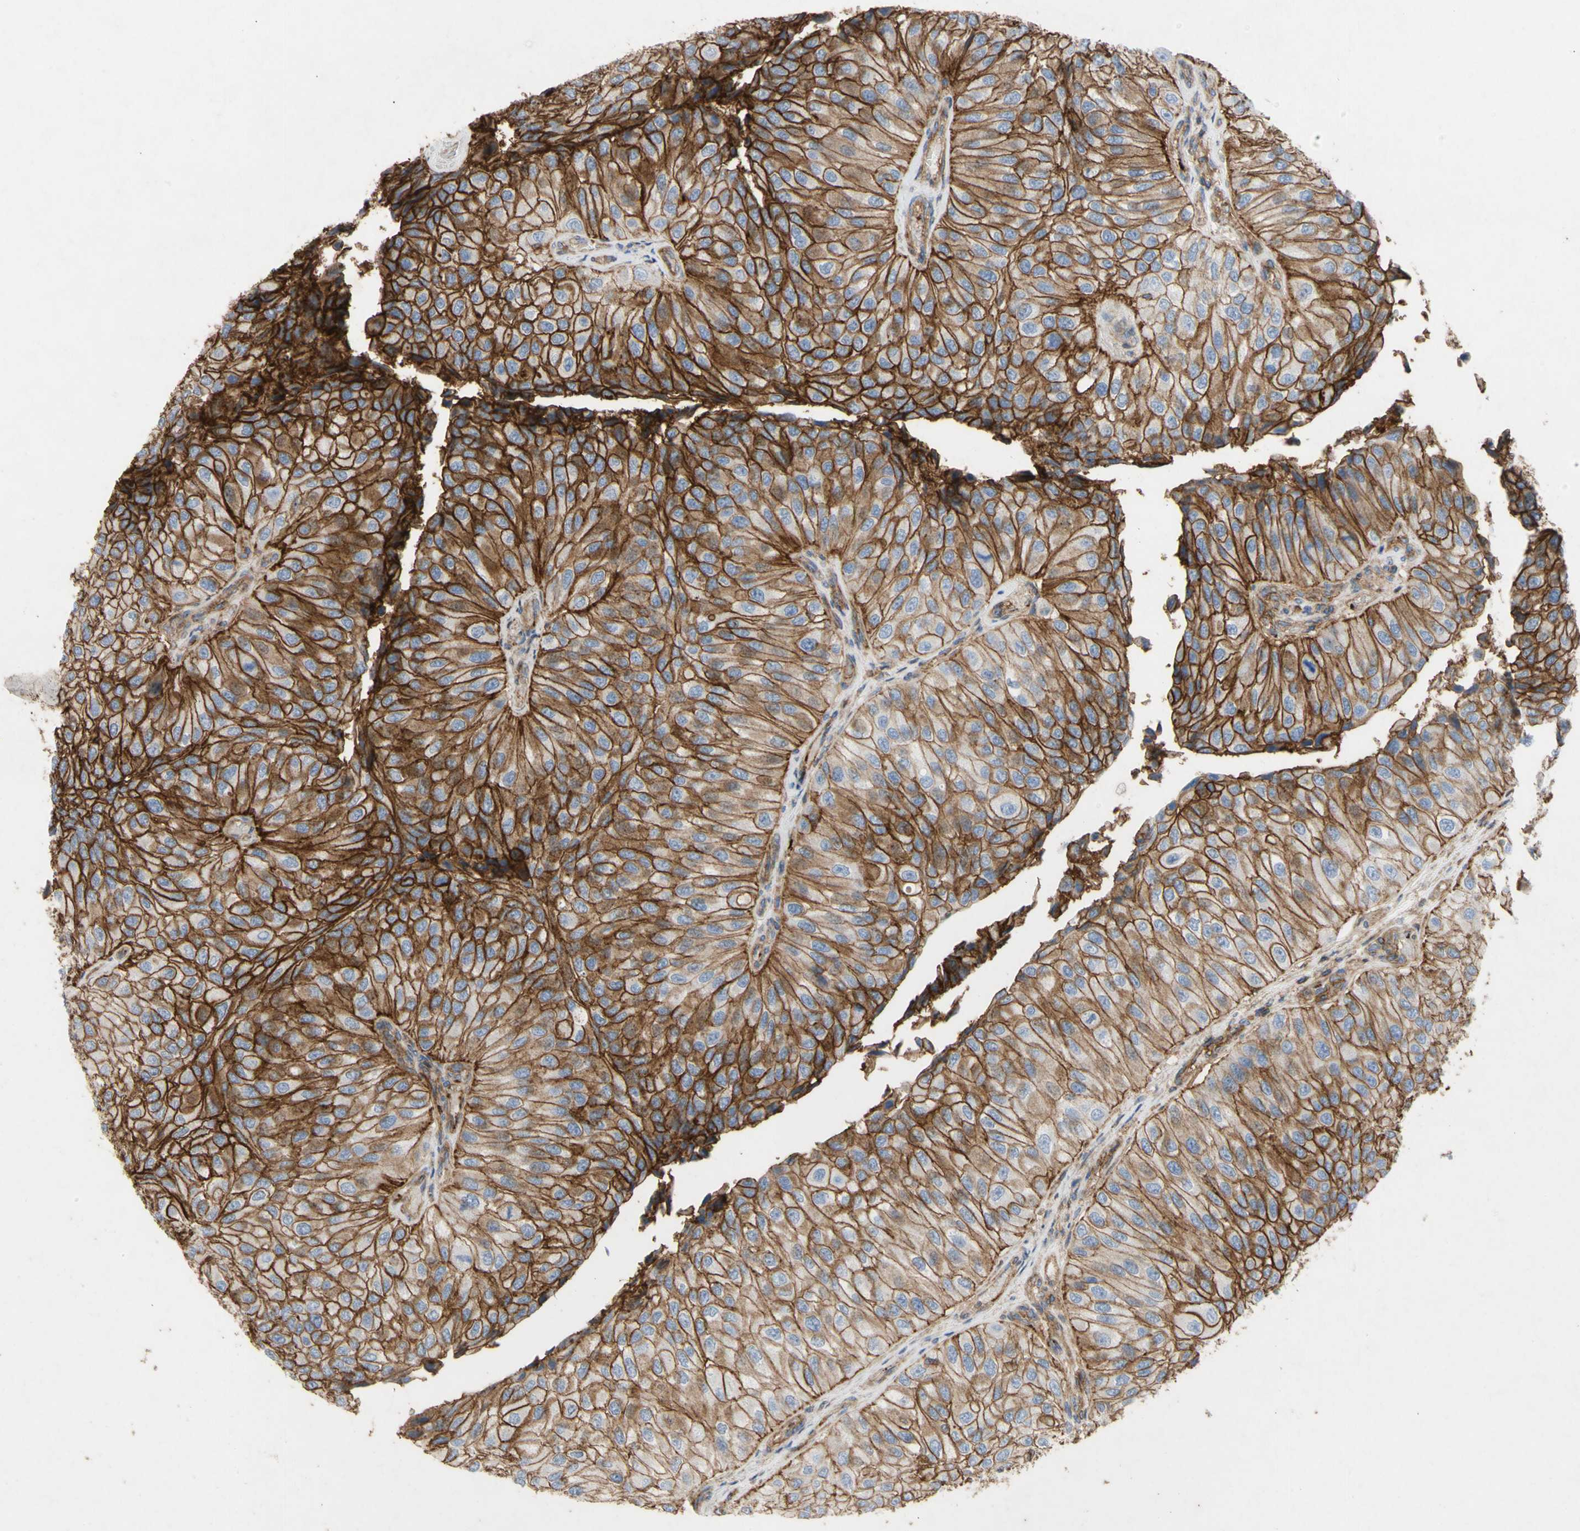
{"staining": {"intensity": "strong", "quantity": ">75%", "location": "cytoplasmic/membranous"}, "tissue": "urothelial cancer", "cell_type": "Tumor cells", "image_type": "cancer", "snomed": [{"axis": "morphology", "description": "Urothelial carcinoma, High grade"}, {"axis": "topography", "description": "Kidney"}, {"axis": "topography", "description": "Urinary bladder"}], "caption": "A micrograph showing strong cytoplasmic/membranous positivity in approximately >75% of tumor cells in urothelial cancer, as visualized by brown immunohistochemical staining.", "gene": "ATP2A3", "patient": {"sex": "male", "age": 77}}